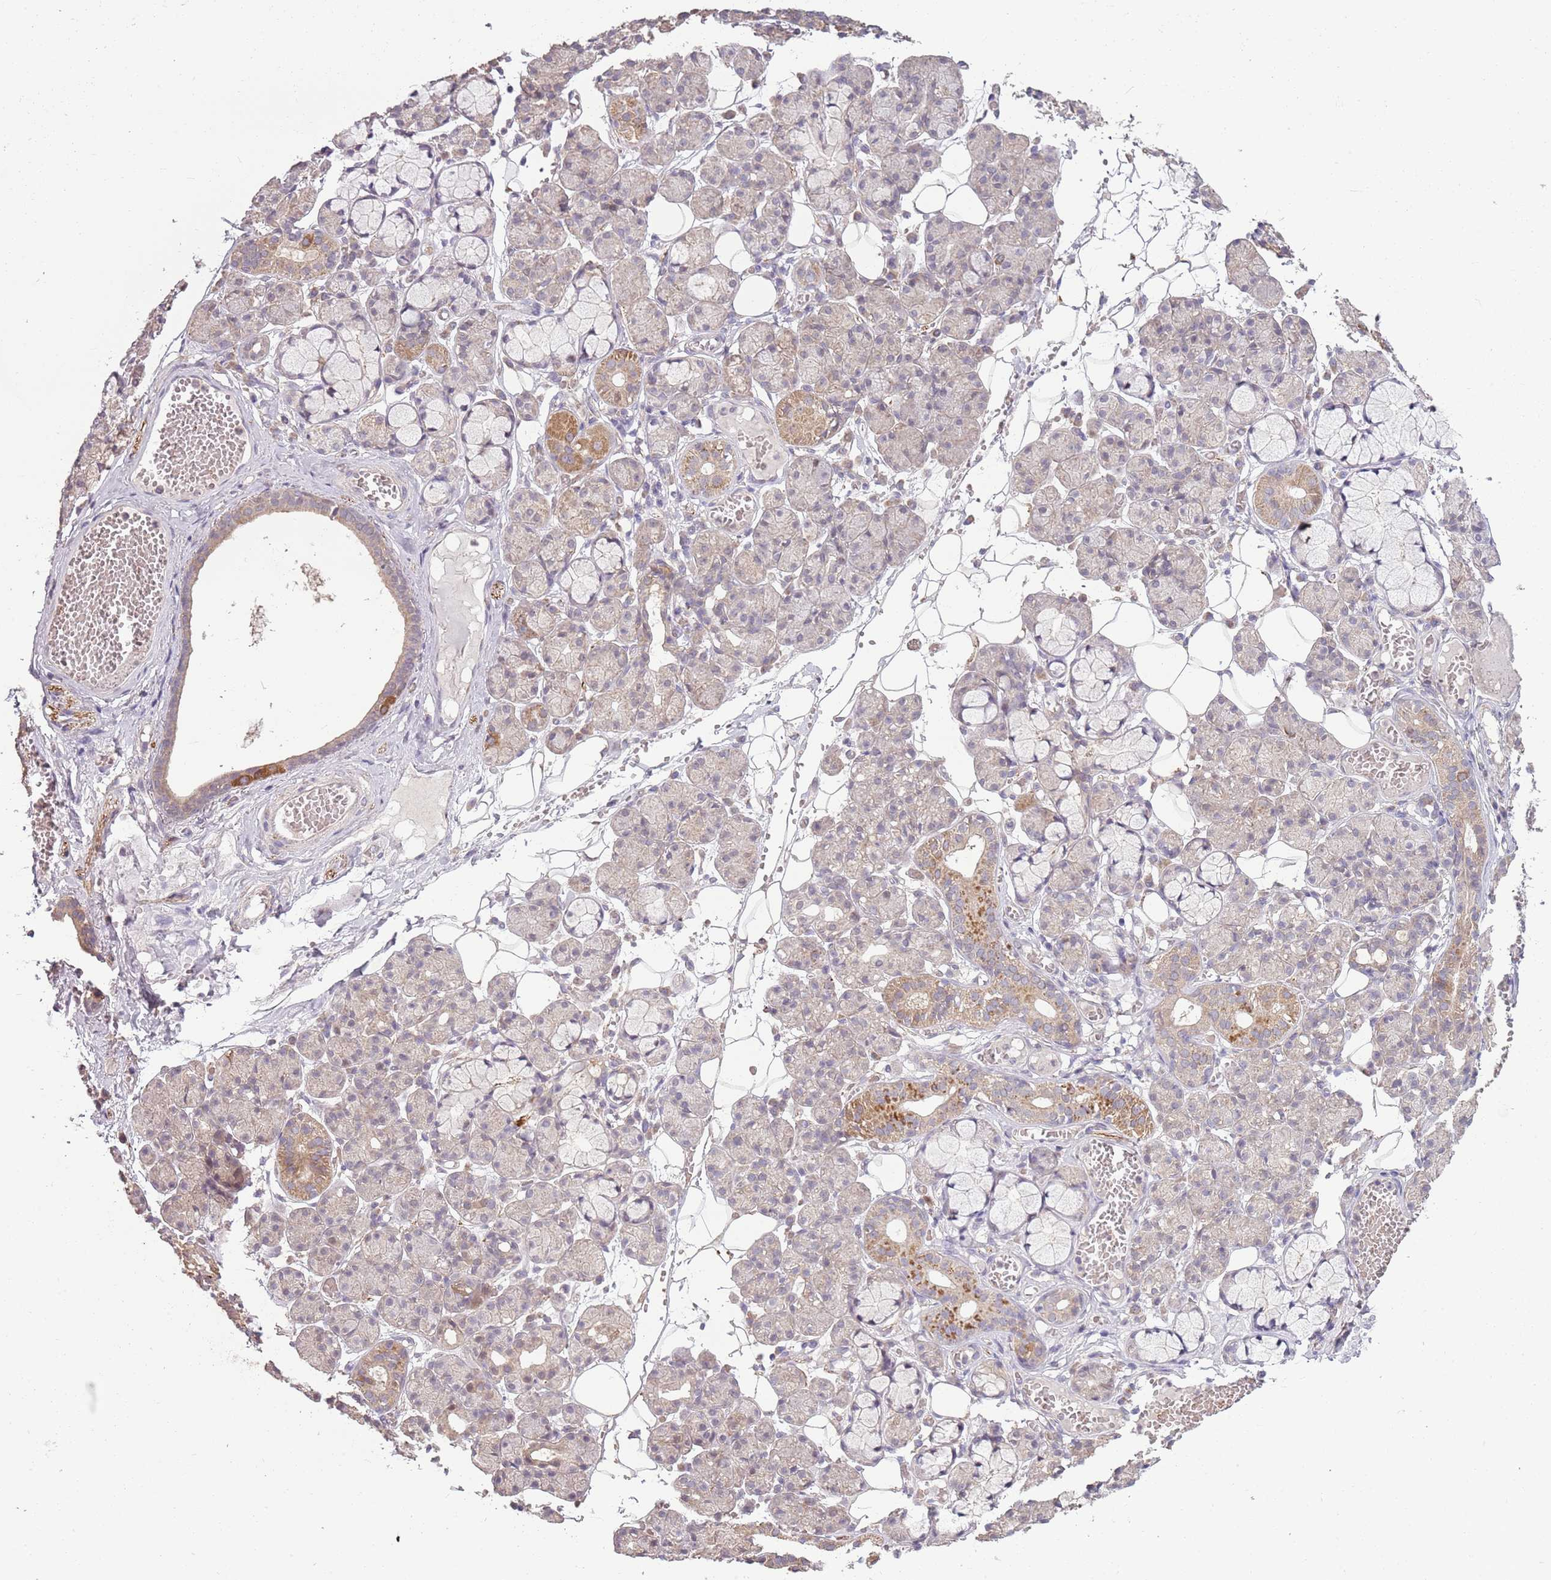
{"staining": {"intensity": "moderate", "quantity": "<25%", "location": "cytoplasmic/membranous"}, "tissue": "salivary gland", "cell_type": "Glandular cells", "image_type": "normal", "snomed": [{"axis": "morphology", "description": "Normal tissue, NOS"}, {"axis": "topography", "description": "Salivary gland"}], "caption": "Salivary gland was stained to show a protein in brown. There is low levels of moderate cytoplasmic/membranous expression in approximately <25% of glandular cells. (Brightfield microscopy of DAB IHC at high magnification).", "gene": "TEKT4", "patient": {"sex": "male", "age": 63}}